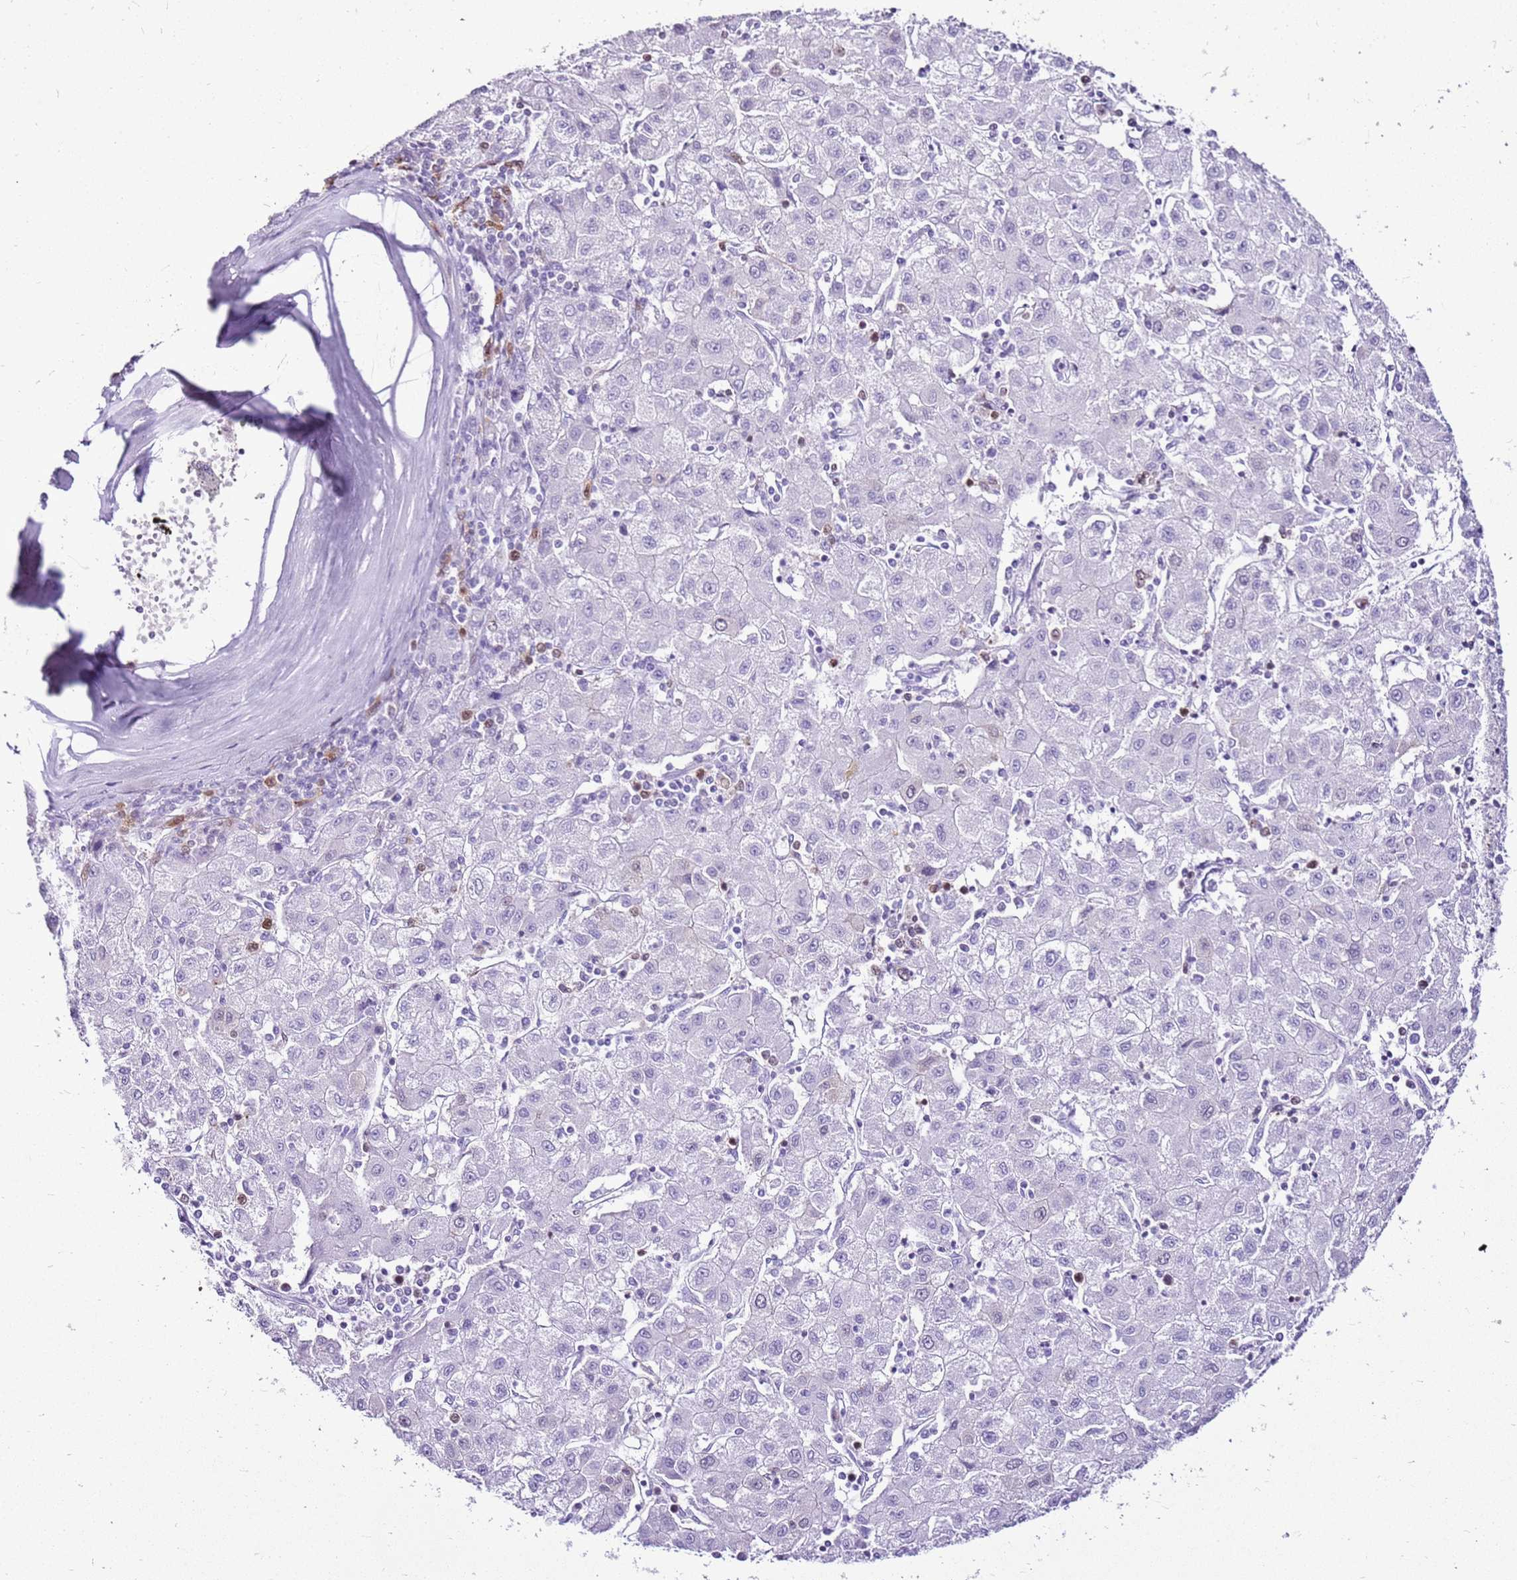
{"staining": {"intensity": "negative", "quantity": "none", "location": "none"}, "tissue": "liver cancer", "cell_type": "Tumor cells", "image_type": "cancer", "snomed": [{"axis": "morphology", "description": "Carcinoma, Hepatocellular, NOS"}, {"axis": "topography", "description": "Liver"}], "caption": "The micrograph displays no significant positivity in tumor cells of liver cancer.", "gene": "SPC25", "patient": {"sex": "male", "age": 72}}